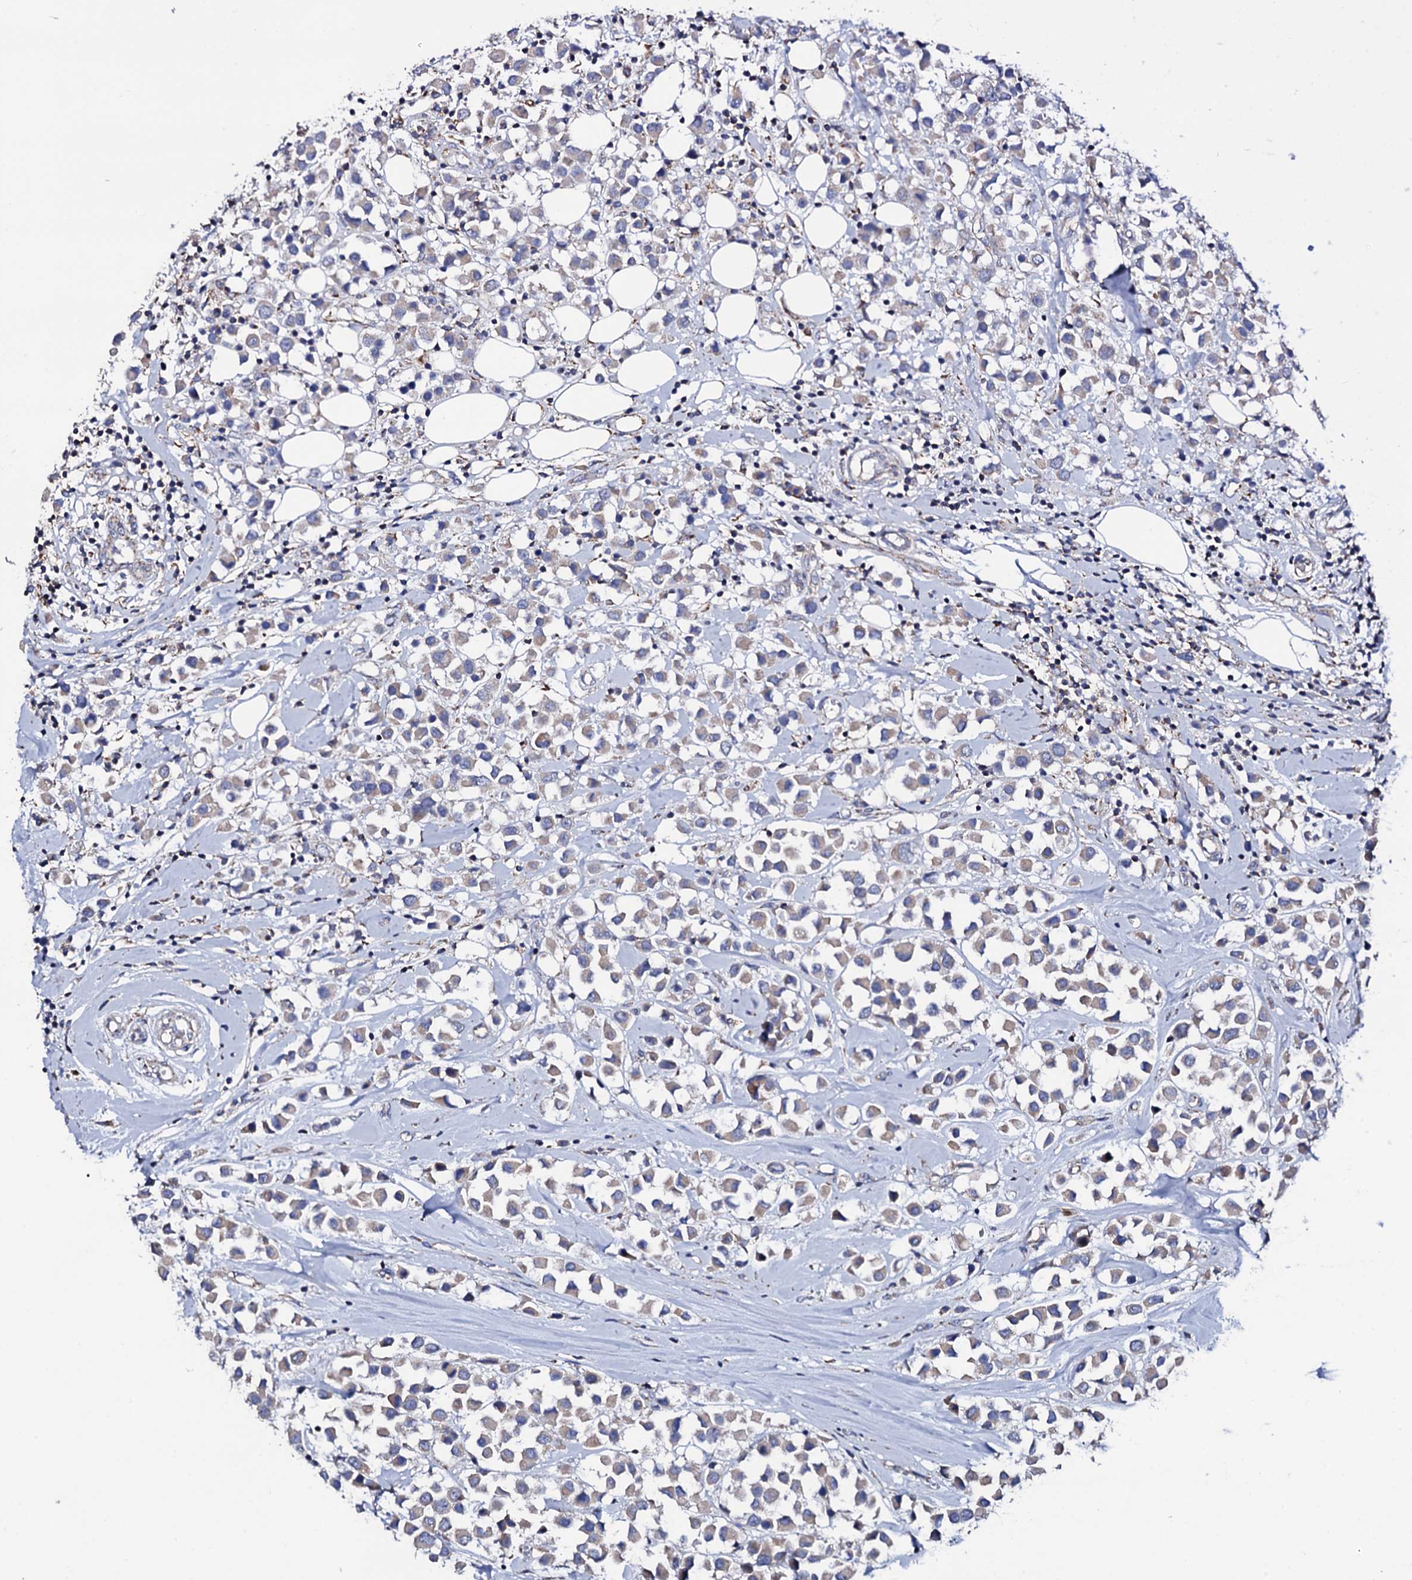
{"staining": {"intensity": "weak", "quantity": "25%-75%", "location": "cytoplasmic/membranous"}, "tissue": "breast cancer", "cell_type": "Tumor cells", "image_type": "cancer", "snomed": [{"axis": "morphology", "description": "Duct carcinoma"}, {"axis": "topography", "description": "Breast"}], "caption": "About 25%-75% of tumor cells in human breast invasive ductal carcinoma reveal weak cytoplasmic/membranous protein staining as visualized by brown immunohistochemical staining.", "gene": "TCAF2", "patient": {"sex": "female", "age": 61}}